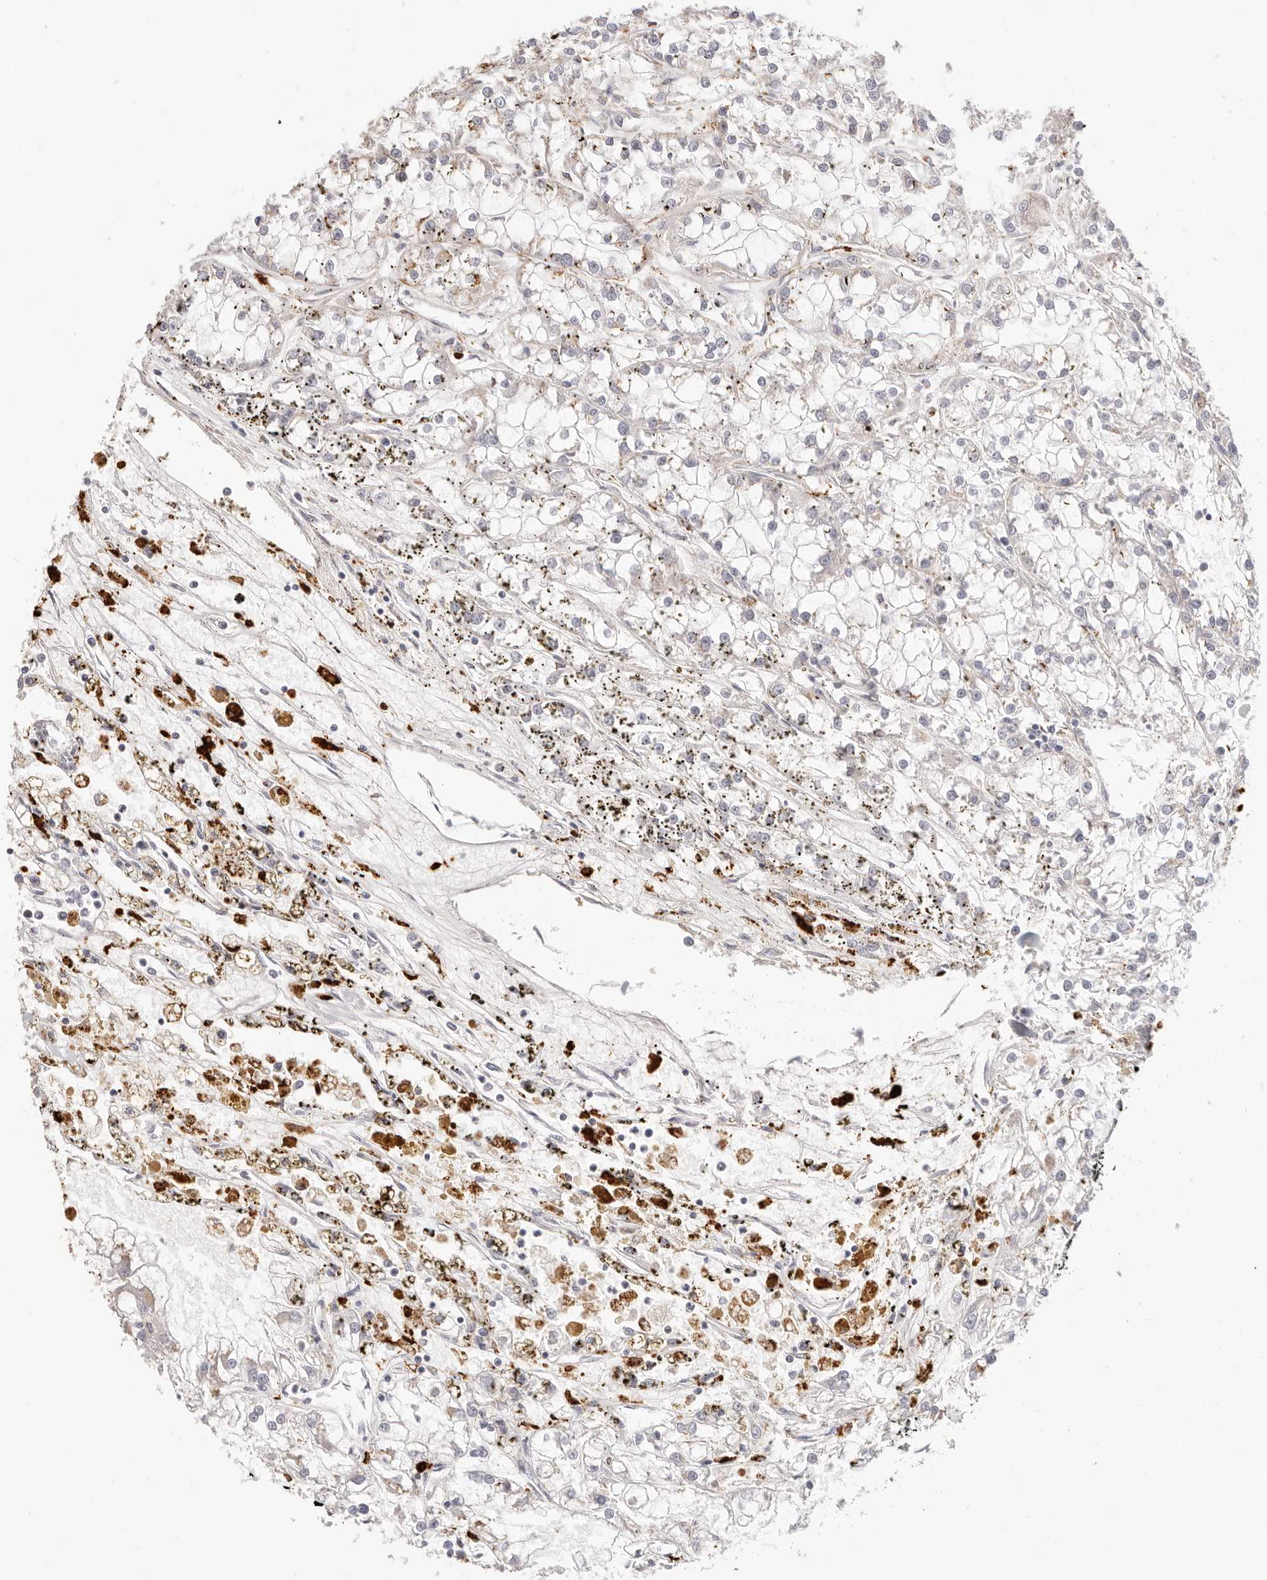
{"staining": {"intensity": "moderate", "quantity": "<25%", "location": "cytoplasmic/membranous"}, "tissue": "renal cancer", "cell_type": "Tumor cells", "image_type": "cancer", "snomed": [{"axis": "morphology", "description": "Adenocarcinoma, NOS"}, {"axis": "topography", "description": "Kidney"}], "caption": "A brown stain labels moderate cytoplasmic/membranous positivity of a protein in renal cancer tumor cells.", "gene": "STKLD1", "patient": {"sex": "female", "age": 52}}